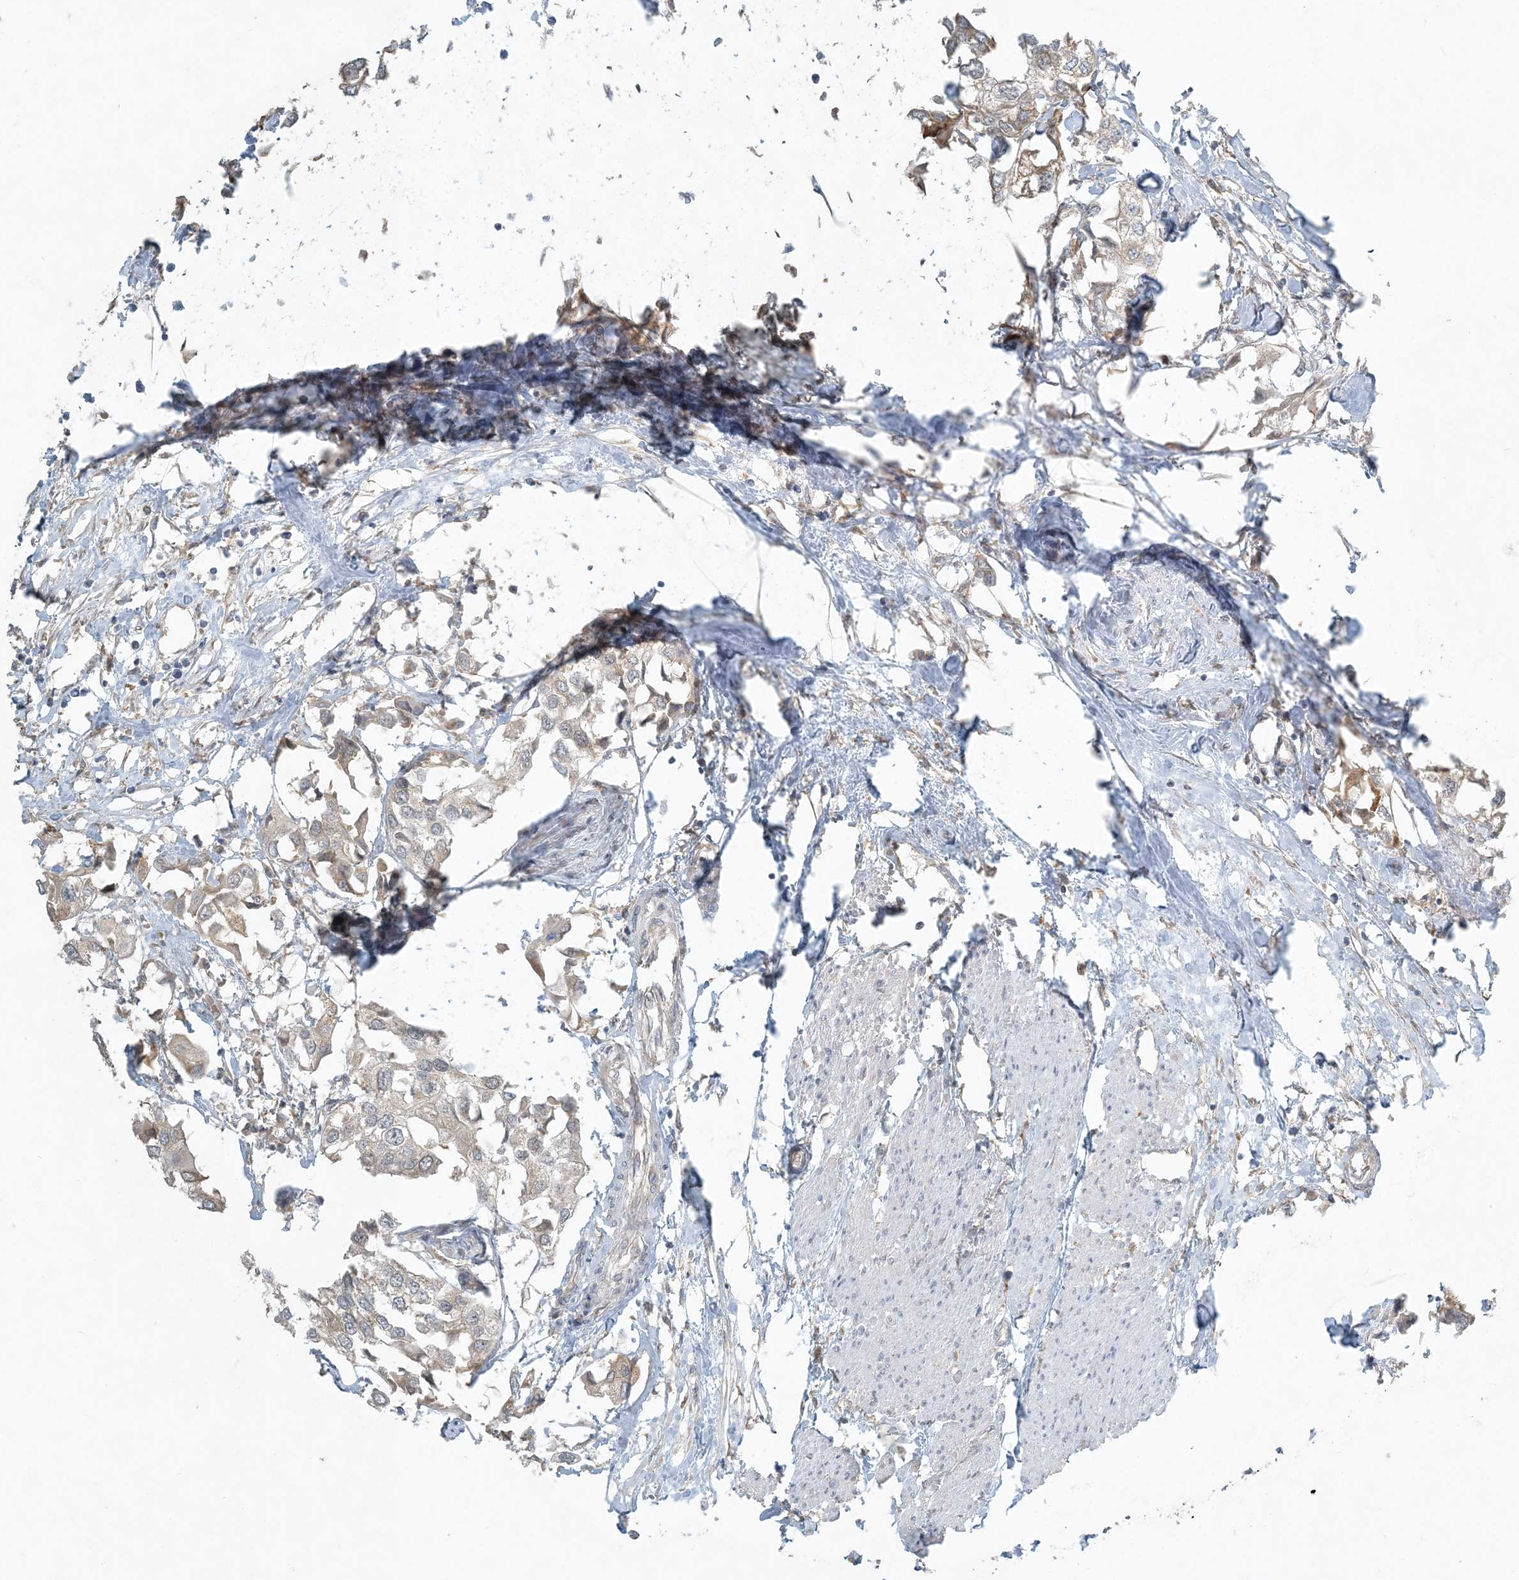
{"staining": {"intensity": "weak", "quantity": "<25%", "location": "cytoplasmic/membranous"}, "tissue": "urothelial cancer", "cell_type": "Tumor cells", "image_type": "cancer", "snomed": [{"axis": "morphology", "description": "Urothelial carcinoma, High grade"}, {"axis": "topography", "description": "Urinary bladder"}], "caption": "This is an immunohistochemistry micrograph of urothelial carcinoma (high-grade). There is no positivity in tumor cells.", "gene": "CTDNEP1", "patient": {"sex": "male", "age": 64}}